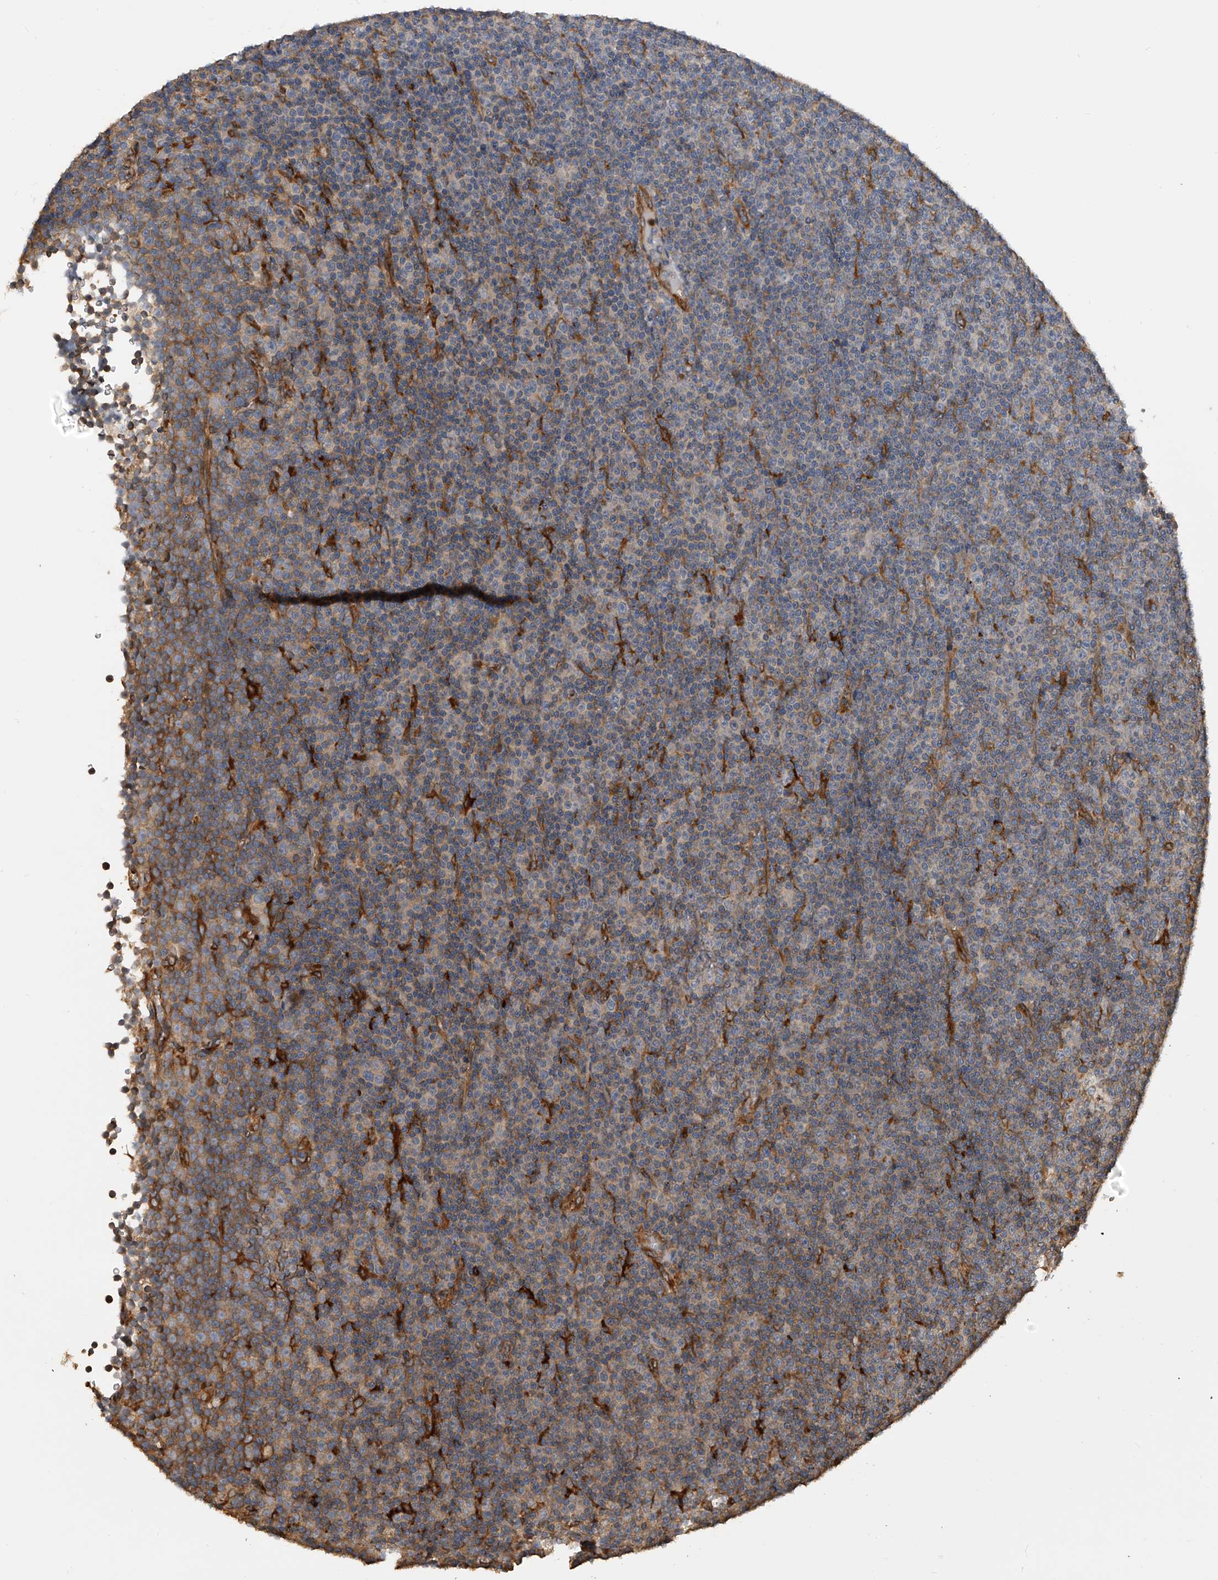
{"staining": {"intensity": "moderate", "quantity": "<25%", "location": "cytoplasmic/membranous"}, "tissue": "lymphoma", "cell_type": "Tumor cells", "image_type": "cancer", "snomed": [{"axis": "morphology", "description": "Malignant lymphoma, non-Hodgkin's type, Low grade"}, {"axis": "topography", "description": "Lymph node"}], "caption": "Immunohistochemistry photomicrograph of malignant lymphoma, non-Hodgkin's type (low-grade) stained for a protein (brown), which shows low levels of moderate cytoplasmic/membranous positivity in approximately <25% of tumor cells.", "gene": "PTPRA", "patient": {"sex": "female", "age": 67}}